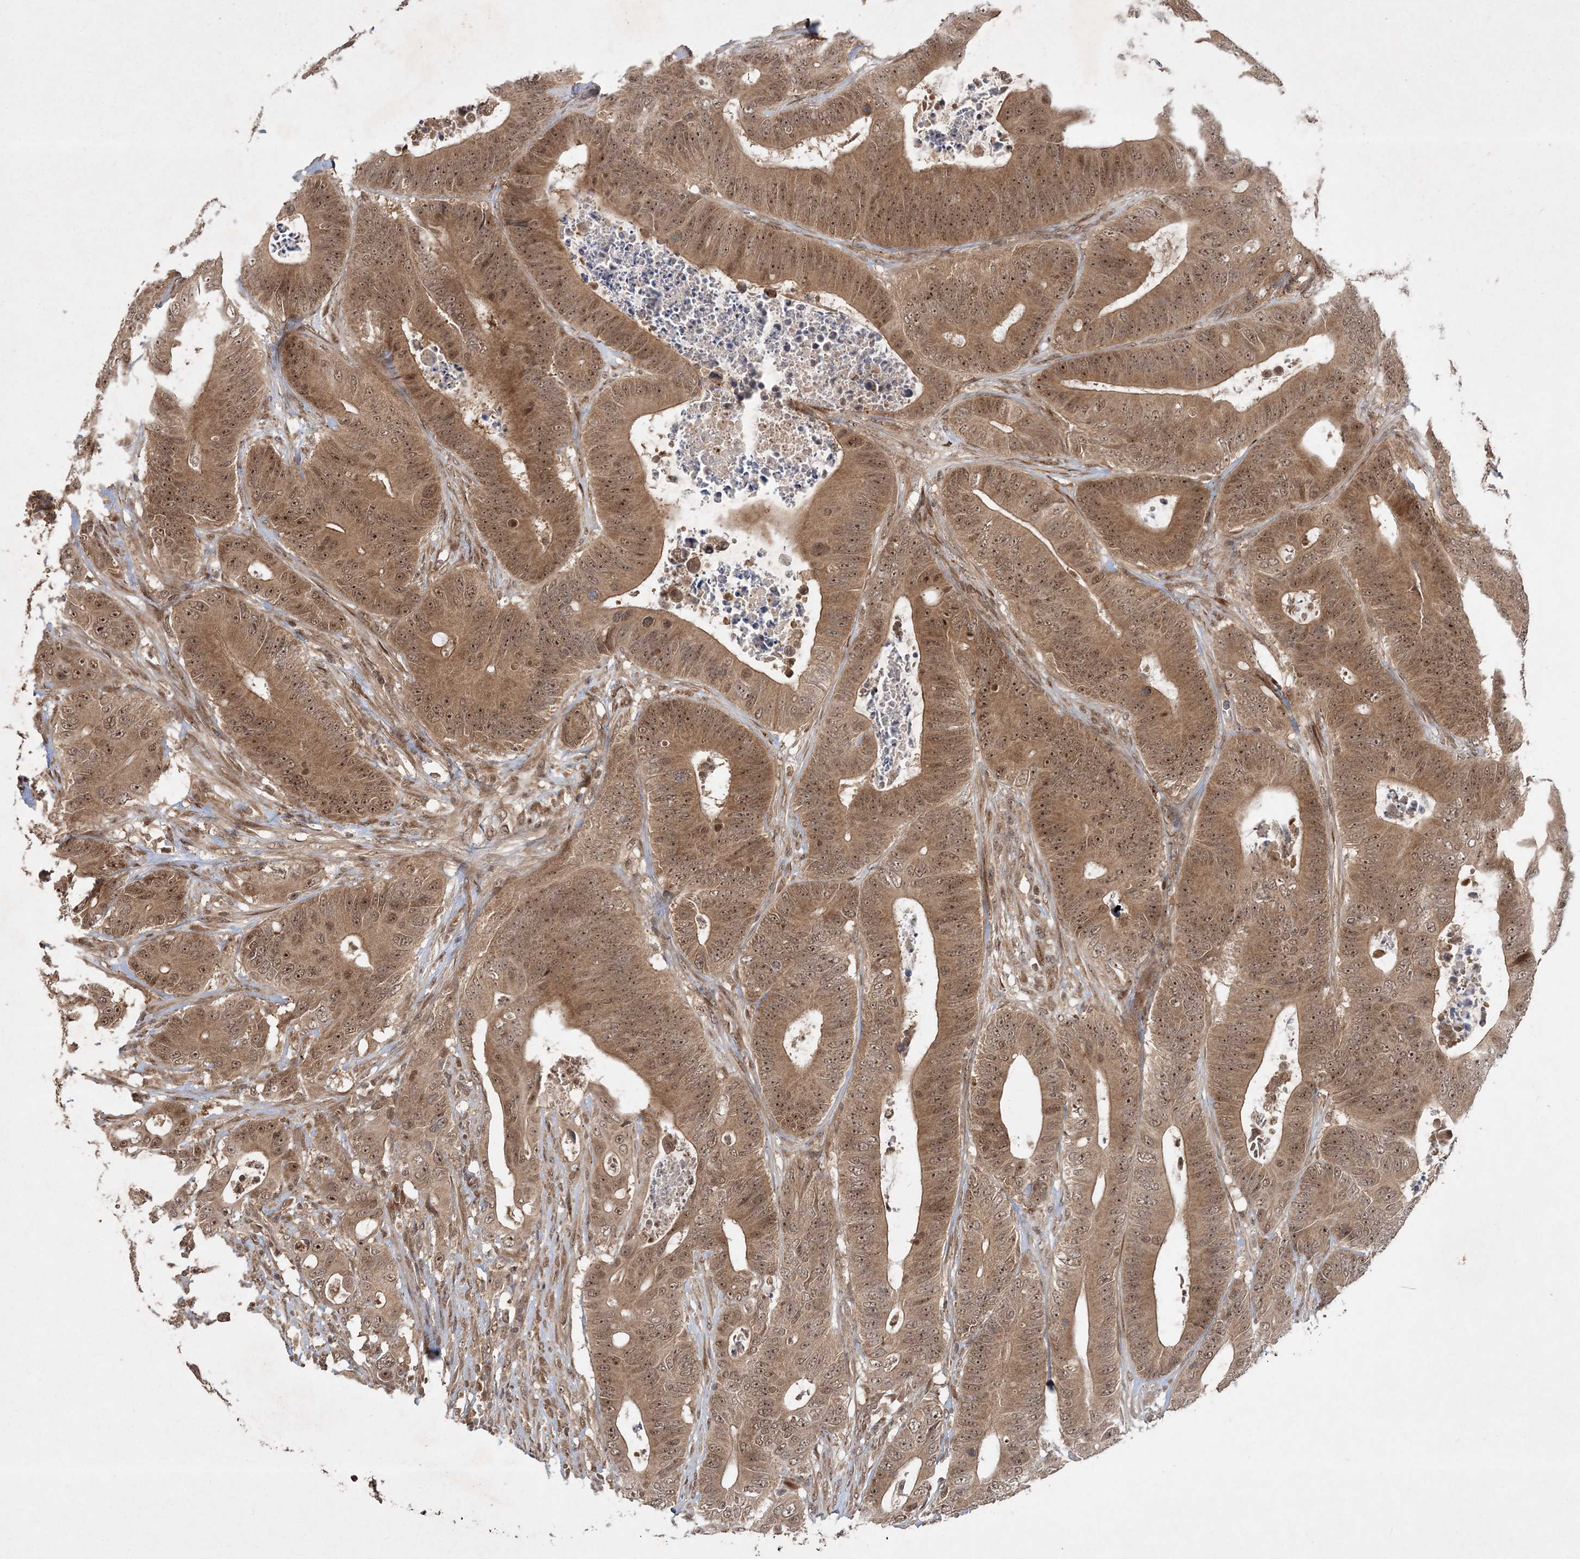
{"staining": {"intensity": "moderate", "quantity": ">75%", "location": "cytoplasmic/membranous,nuclear"}, "tissue": "colorectal cancer", "cell_type": "Tumor cells", "image_type": "cancer", "snomed": [{"axis": "morphology", "description": "Adenocarcinoma, NOS"}, {"axis": "topography", "description": "Colon"}], "caption": "Protein staining reveals moderate cytoplasmic/membranous and nuclear positivity in about >75% of tumor cells in colorectal adenocarcinoma.", "gene": "UBR3", "patient": {"sex": "male", "age": 83}}